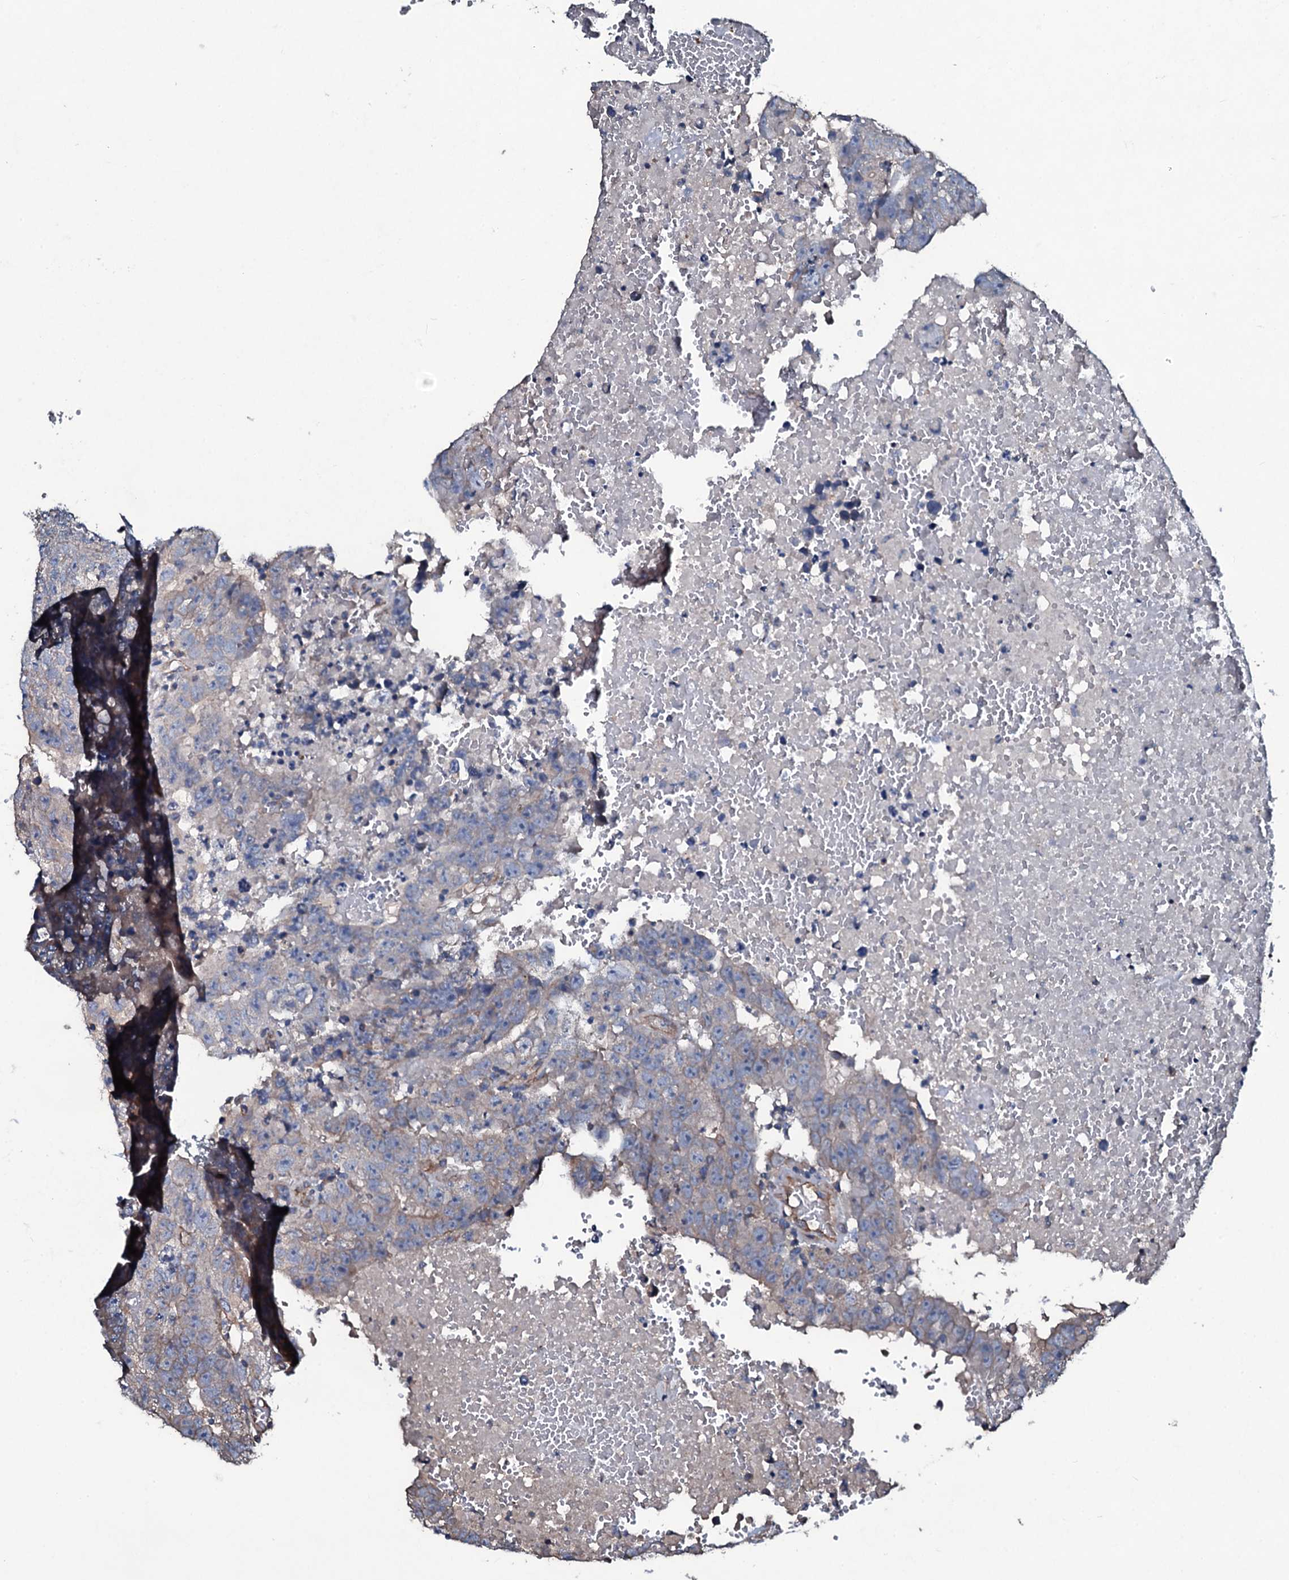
{"staining": {"intensity": "weak", "quantity": "<25%", "location": "cytoplasmic/membranous"}, "tissue": "testis cancer", "cell_type": "Tumor cells", "image_type": "cancer", "snomed": [{"axis": "morphology", "description": "Carcinoma, Embryonal, NOS"}, {"axis": "topography", "description": "Testis"}], "caption": "The micrograph reveals no staining of tumor cells in testis cancer. The staining was performed using DAB (3,3'-diaminobenzidine) to visualize the protein expression in brown, while the nuclei were stained in blue with hematoxylin (Magnification: 20x).", "gene": "DMAC2", "patient": {"sex": "male", "age": 25}}